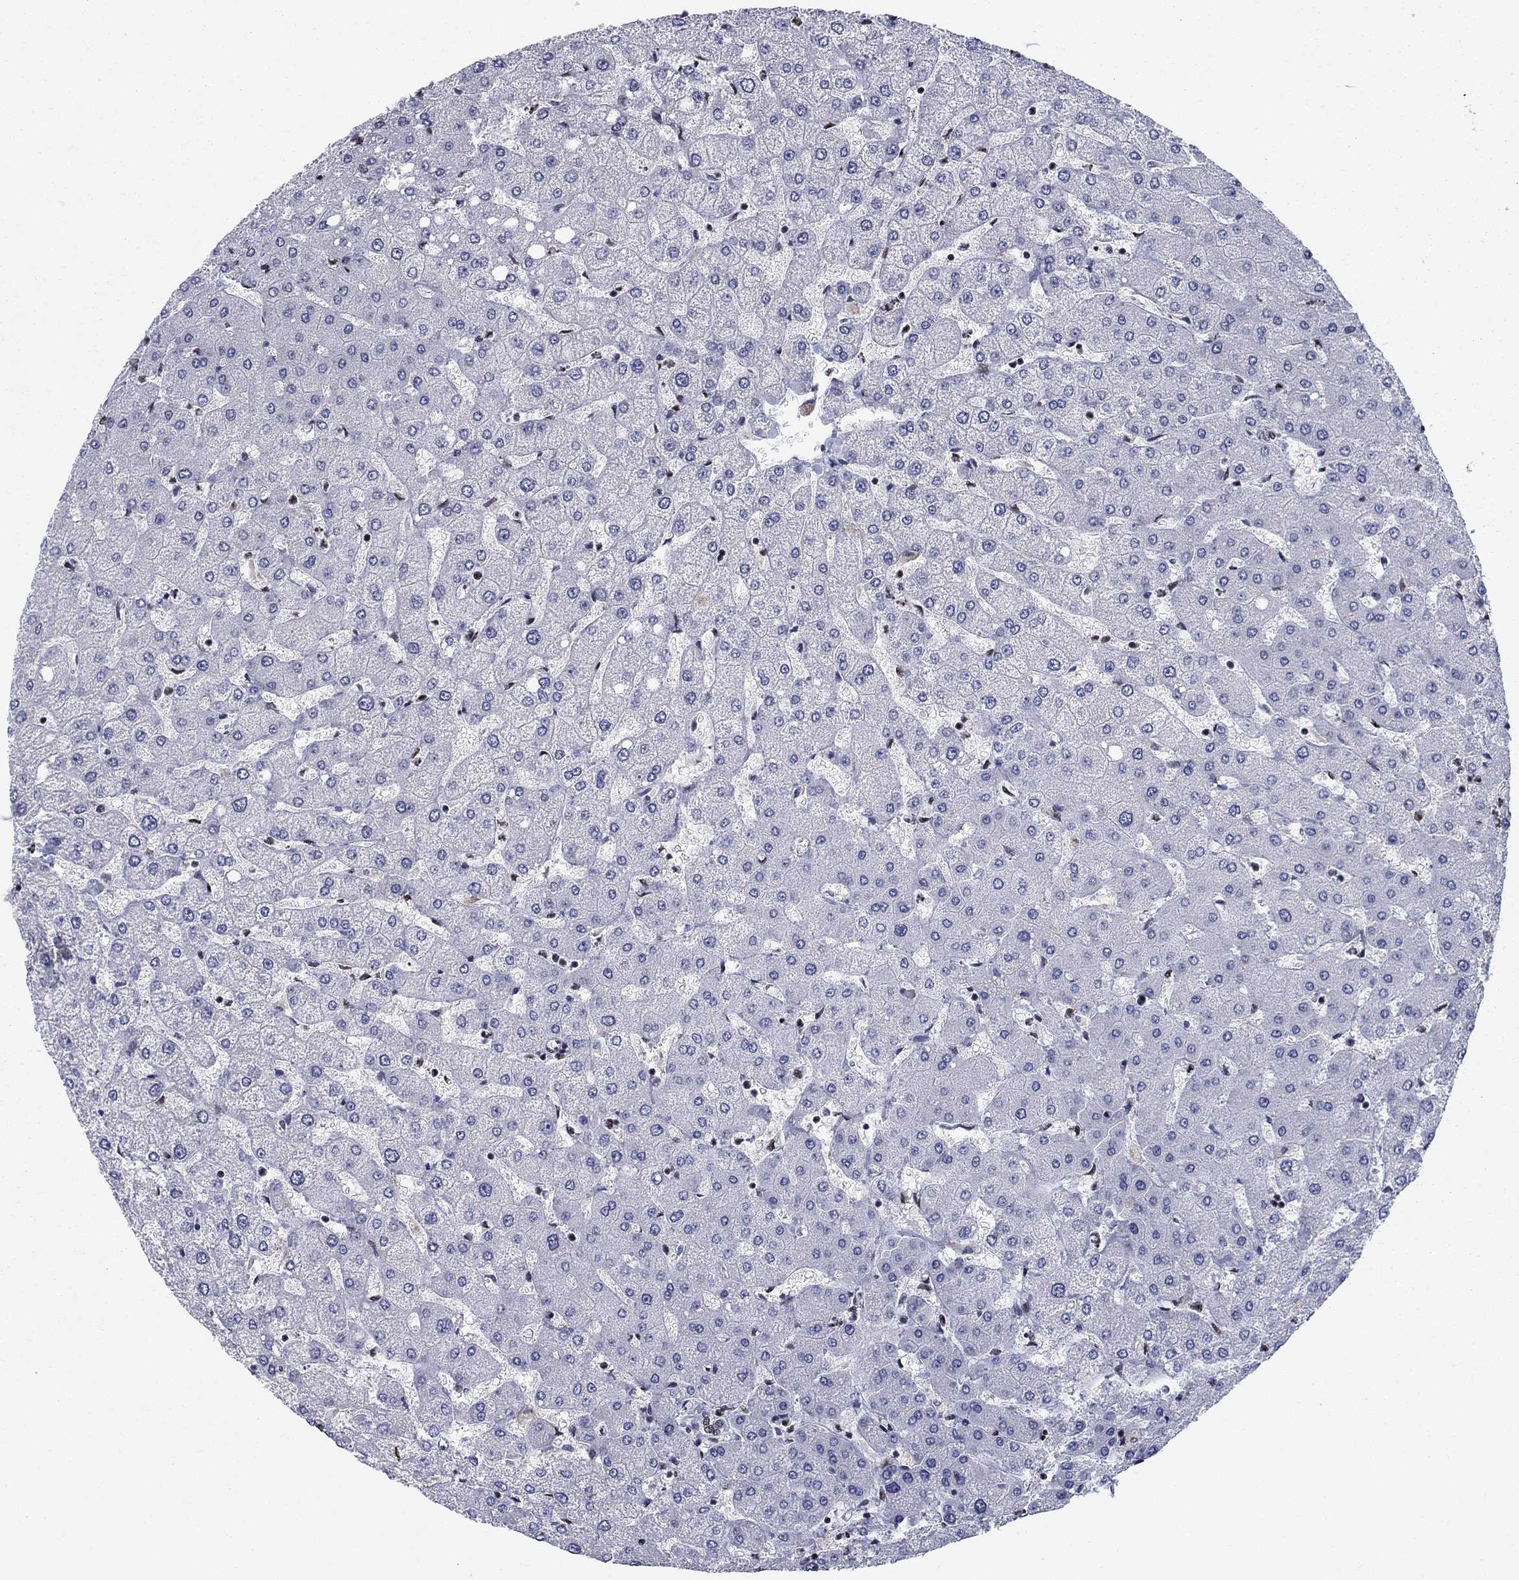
{"staining": {"intensity": "weak", "quantity": ">75%", "location": "nuclear"}, "tissue": "liver", "cell_type": "Cholangiocytes", "image_type": "normal", "snomed": [{"axis": "morphology", "description": "Normal tissue, NOS"}, {"axis": "topography", "description": "Liver"}], "caption": "IHC histopathology image of unremarkable human liver stained for a protein (brown), which displays low levels of weak nuclear positivity in approximately >75% of cholangiocytes.", "gene": "N4BP2", "patient": {"sex": "female", "age": 54}}